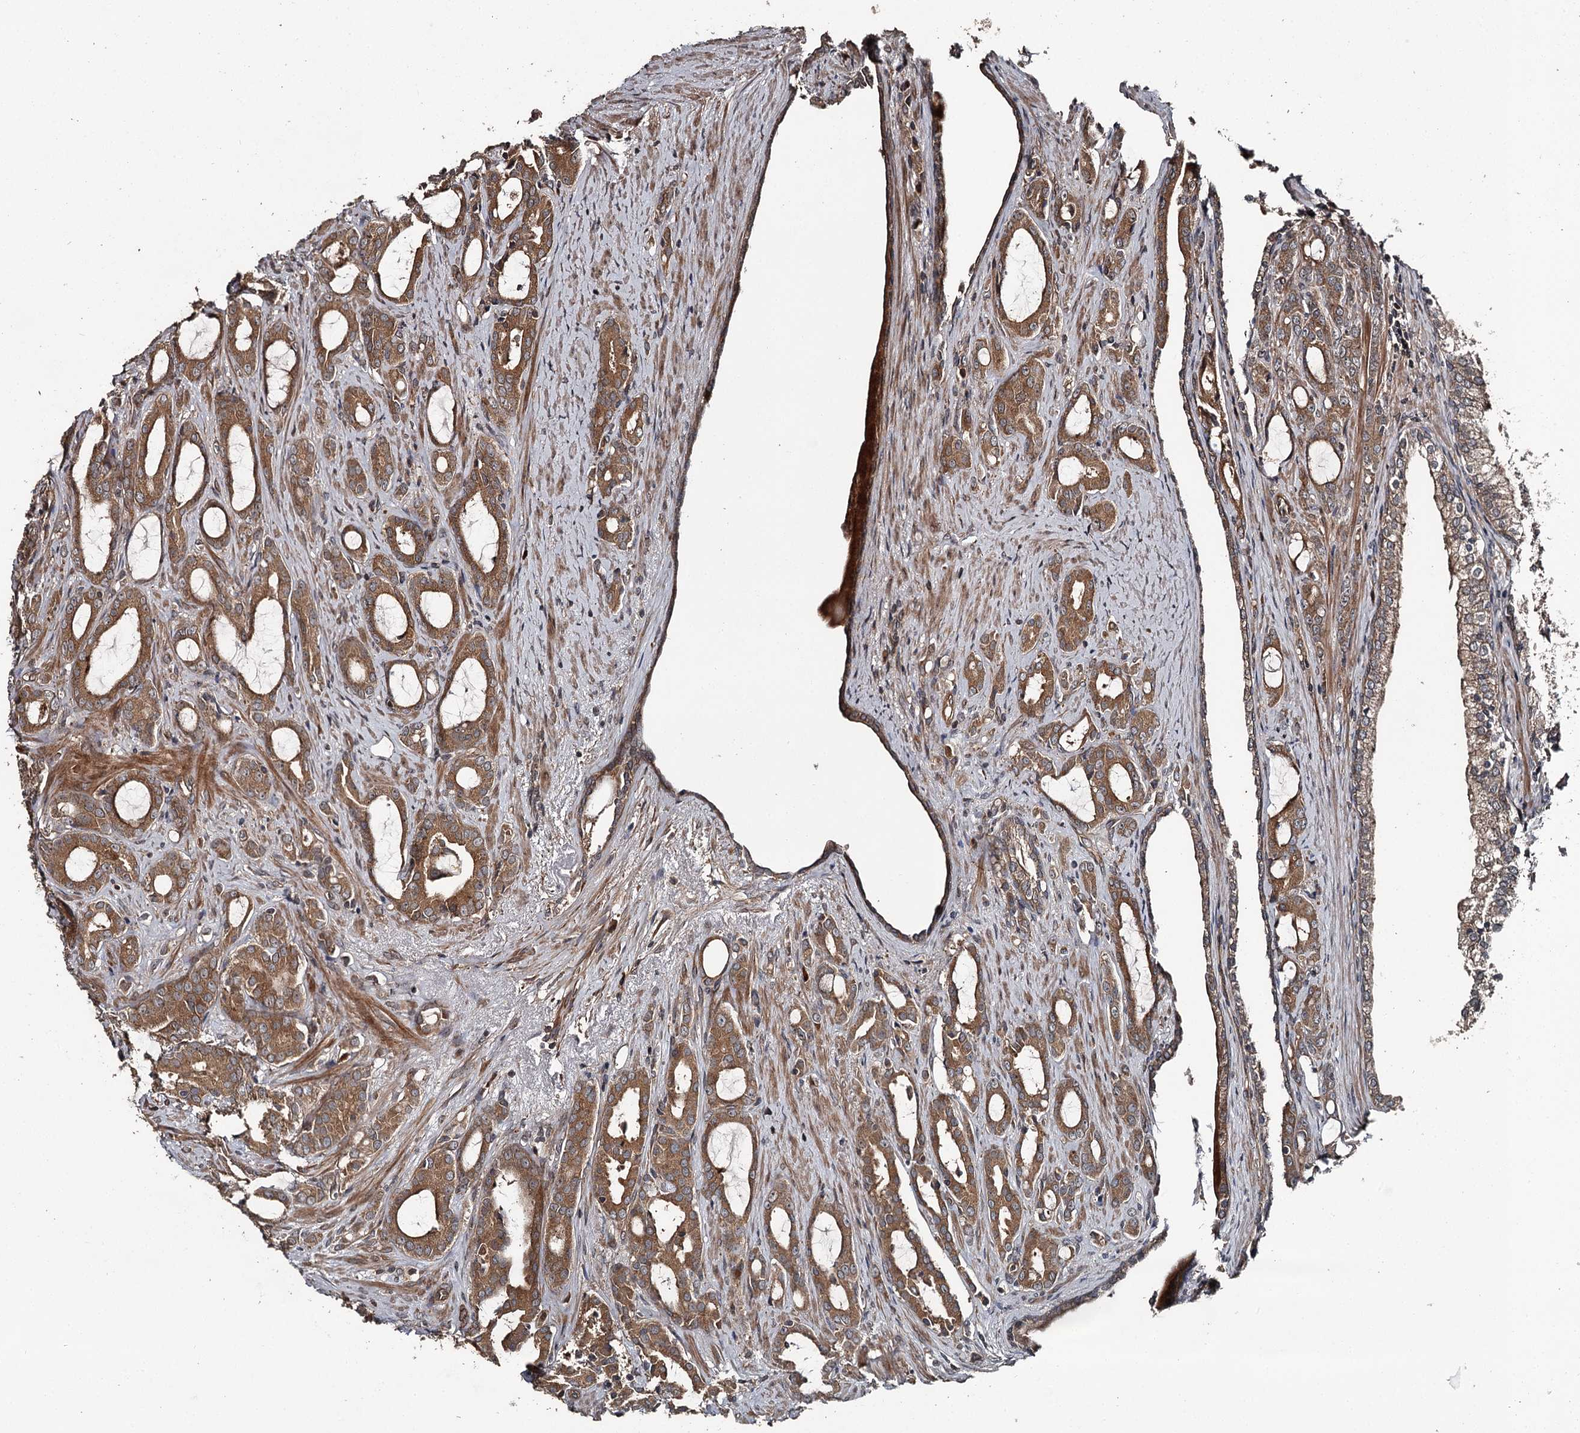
{"staining": {"intensity": "moderate", "quantity": ">75%", "location": "cytoplasmic/membranous"}, "tissue": "prostate cancer", "cell_type": "Tumor cells", "image_type": "cancer", "snomed": [{"axis": "morphology", "description": "Adenocarcinoma, High grade"}, {"axis": "topography", "description": "Prostate"}], "caption": "Prostate adenocarcinoma (high-grade) was stained to show a protein in brown. There is medium levels of moderate cytoplasmic/membranous expression in approximately >75% of tumor cells. The protein of interest is shown in brown color, while the nuclei are stained blue.", "gene": "RAB21", "patient": {"sex": "male", "age": 72}}